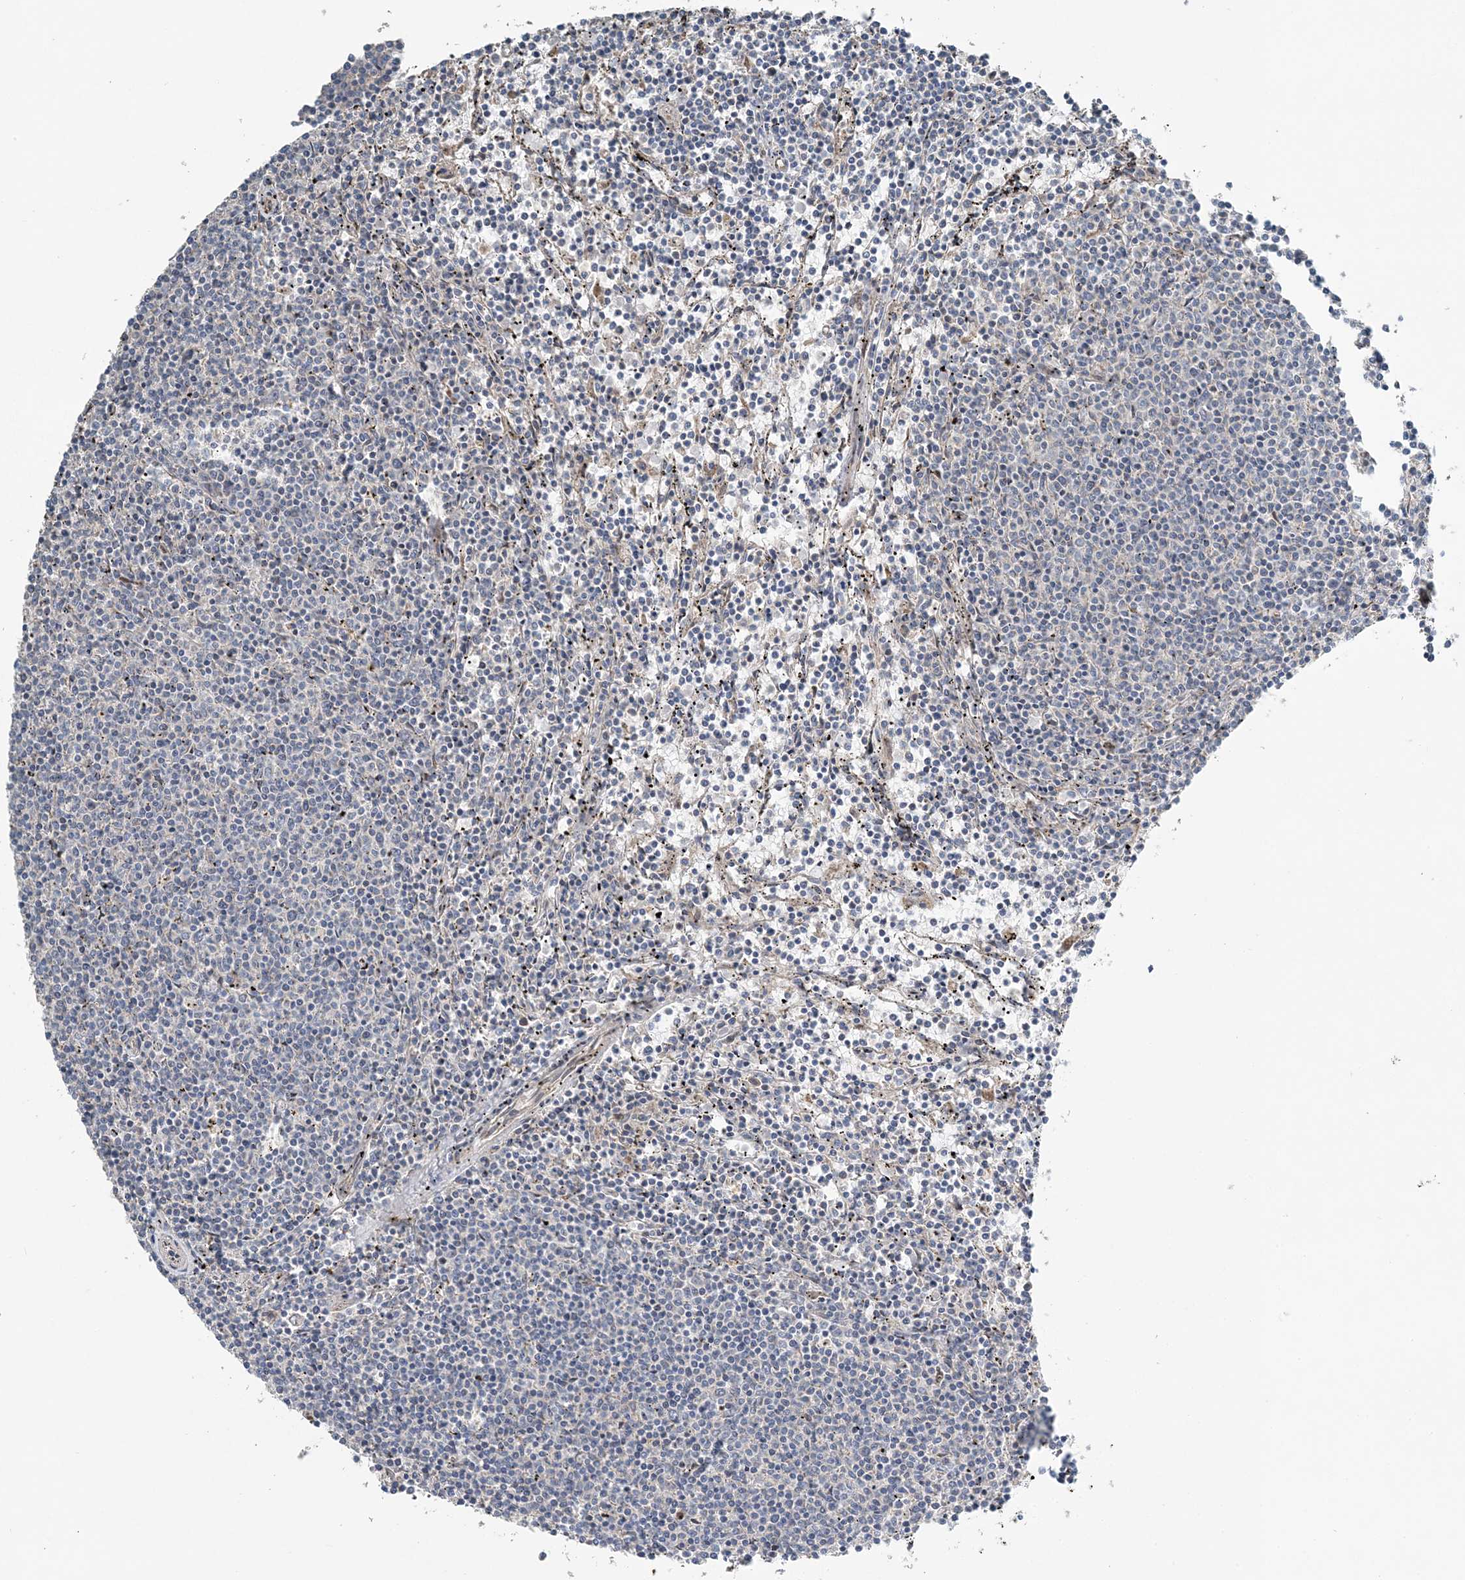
{"staining": {"intensity": "negative", "quantity": "none", "location": "none"}, "tissue": "lymphoma", "cell_type": "Tumor cells", "image_type": "cancer", "snomed": [{"axis": "morphology", "description": "Malignant lymphoma, non-Hodgkin's type, Low grade"}, {"axis": "topography", "description": "Spleen"}], "caption": "This is an immunohistochemistry (IHC) photomicrograph of lymphoma. There is no expression in tumor cells.", "gene": "SLC4A10", "patient": {"sex": "female", "age": 50}}